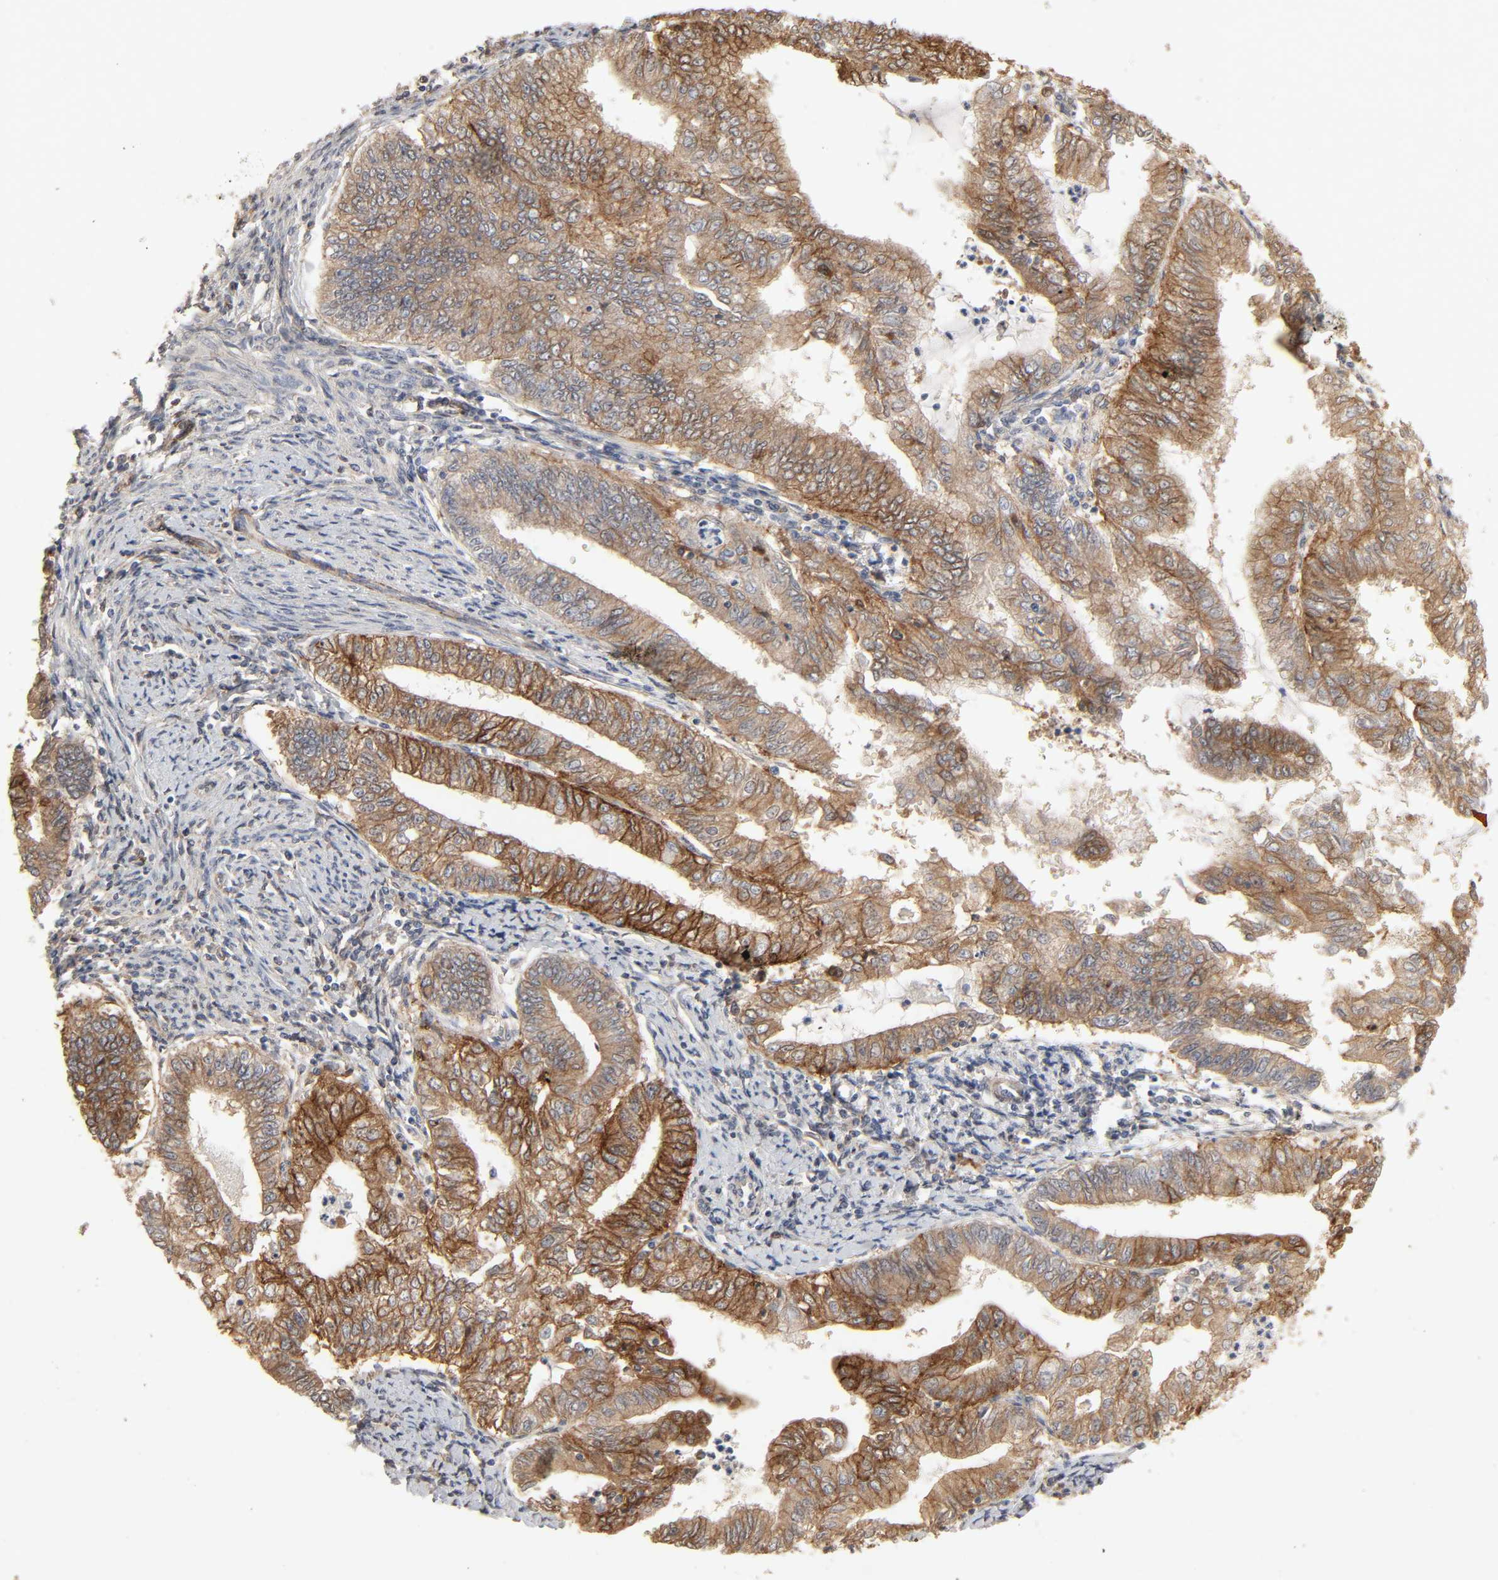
{"staining": {"intensity": "moderate", "quantity": "25%-75%", "location": "cytoplasmic/membranous"}, "tissue": "endometrial cancer", "cell_type": "Tumor cells", "image_type": "cancer", "snomed": [{"axis": "morphology", "description": "Adenocarcinoma, NOS"}, {"axis": "topography", "description": "Endometrium"}], "caption": "The photomicrograph exhibits immunohistochemical staining of endometrial adenocarcinoma. There is moderate cytoplasmic/membranous expression is identified in approximately 25%-75% of tumor cells.", "gene": "NDRG2", "patient": {"sex": "female", "age": 66}}